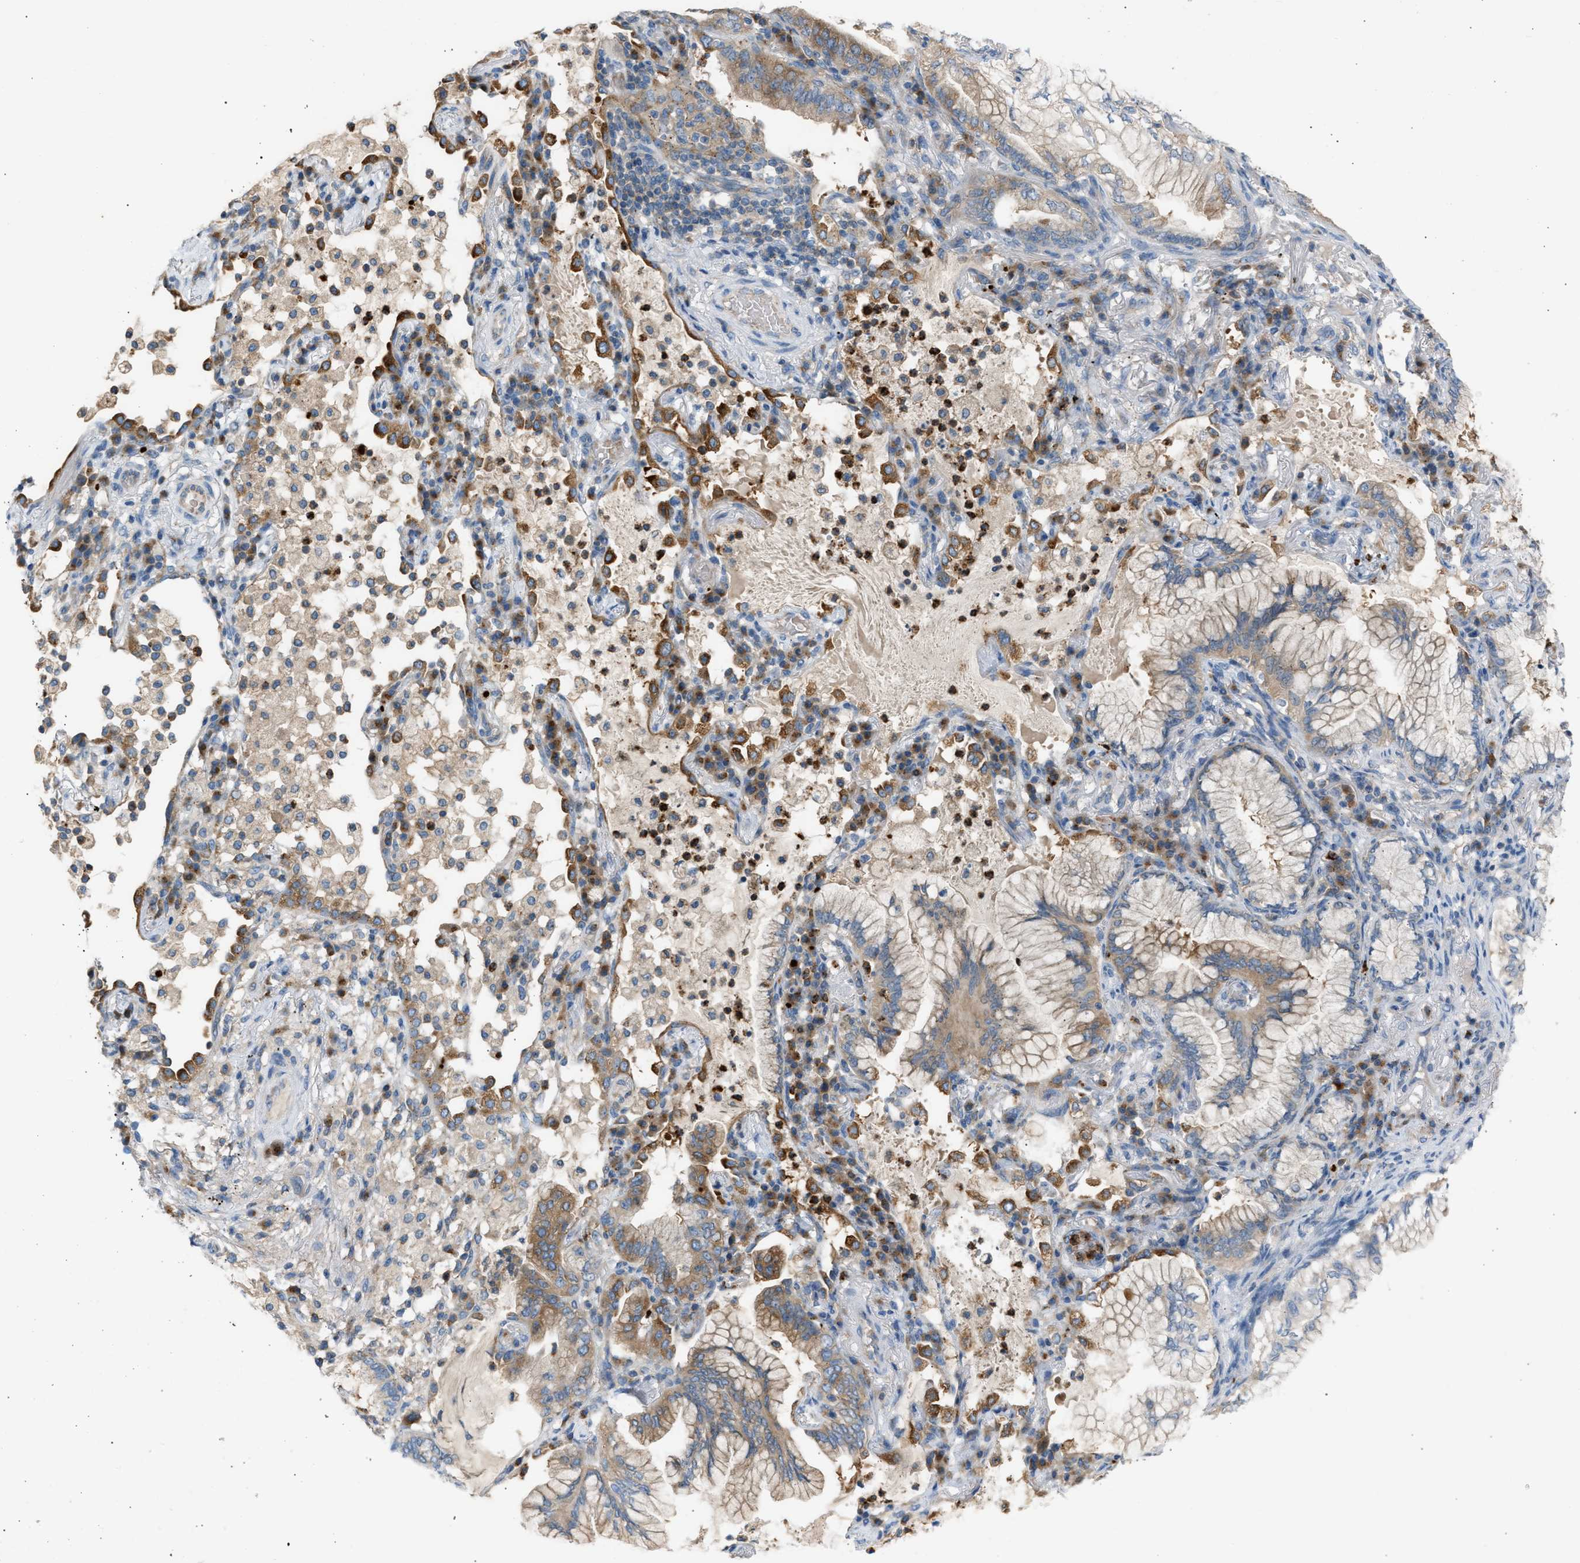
{"staining": {"intensity": "moderate", "quantity": ">75%", "location": "cytoplasmic/membranous"}, "tissue": "lung cancer", "cell_type": "Tumor cells", "image_type": "cancer", "snomed": [{"axis": "morphology", "description": "Adenocarcinoma, NOS"}, {"axis": "topography", "description": "Lung"}], "caption": "A medium amount of moderate cytoplasmic/membranous staining is seen in approximately >75% of tumor cells in adenocarcinoma (lung) tissue.", "gene": "TRIM50", "patient": {"sex": "female", "age": 70}}